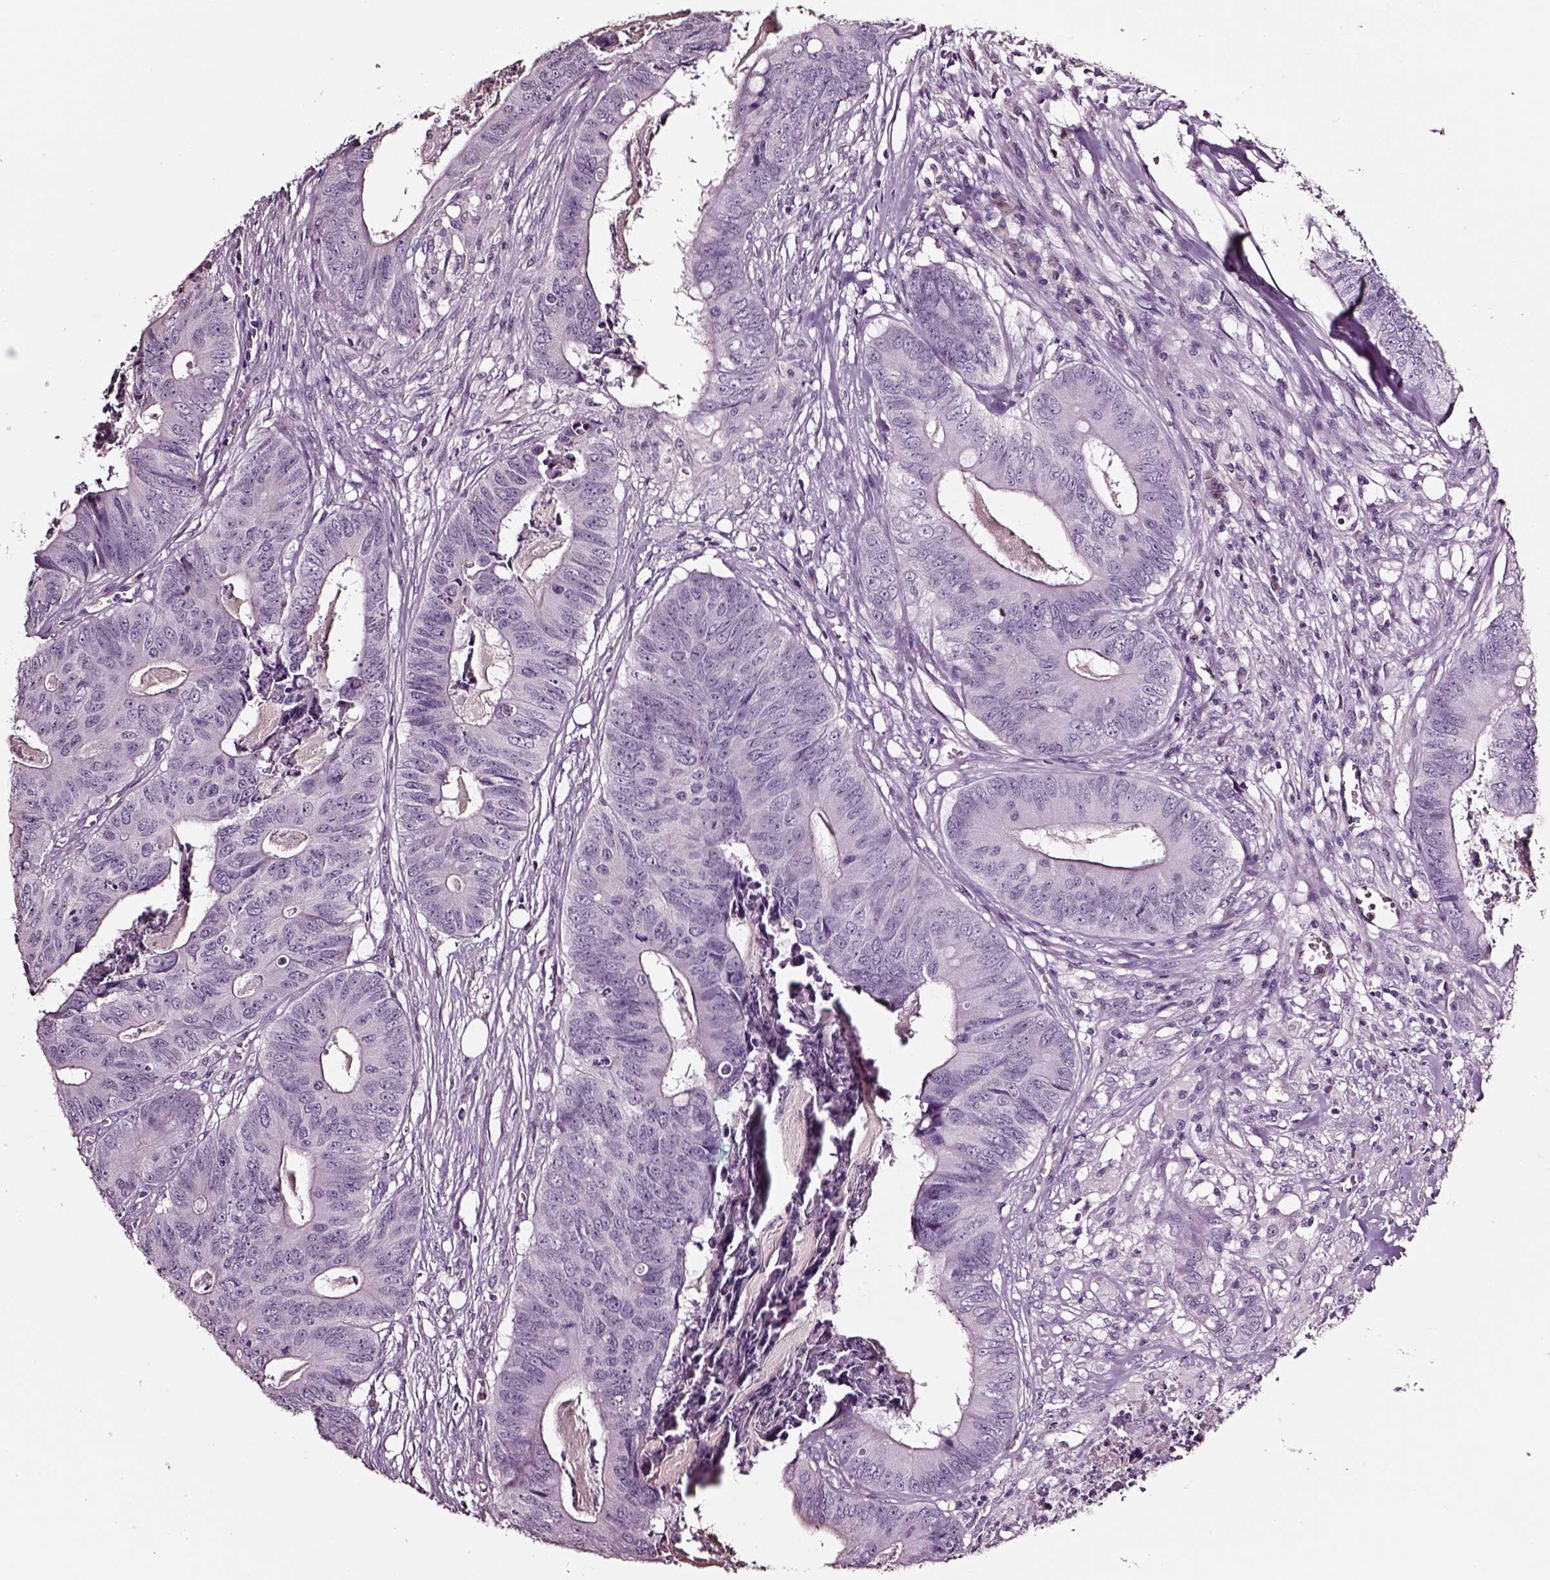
{"staining": {"intensity": "negative", "quantity": "none", "location": "none"}, "tissue": "colorectal cancer", "cell_type": "Tumor cells", "image_type": "cancer", "snomed": [{"axis": "morphology", "description": "Adenocarcinoma, NOS"}, {"axis": "topography", "description": "Colon"}], "caption": "The immunohistochemistry (IHC) histopathology image has no significant positivity in tumor cells of colorectal cancer tissue.", "gene": "SMIM17", "patient": {"sex": "male", "age": 84}}